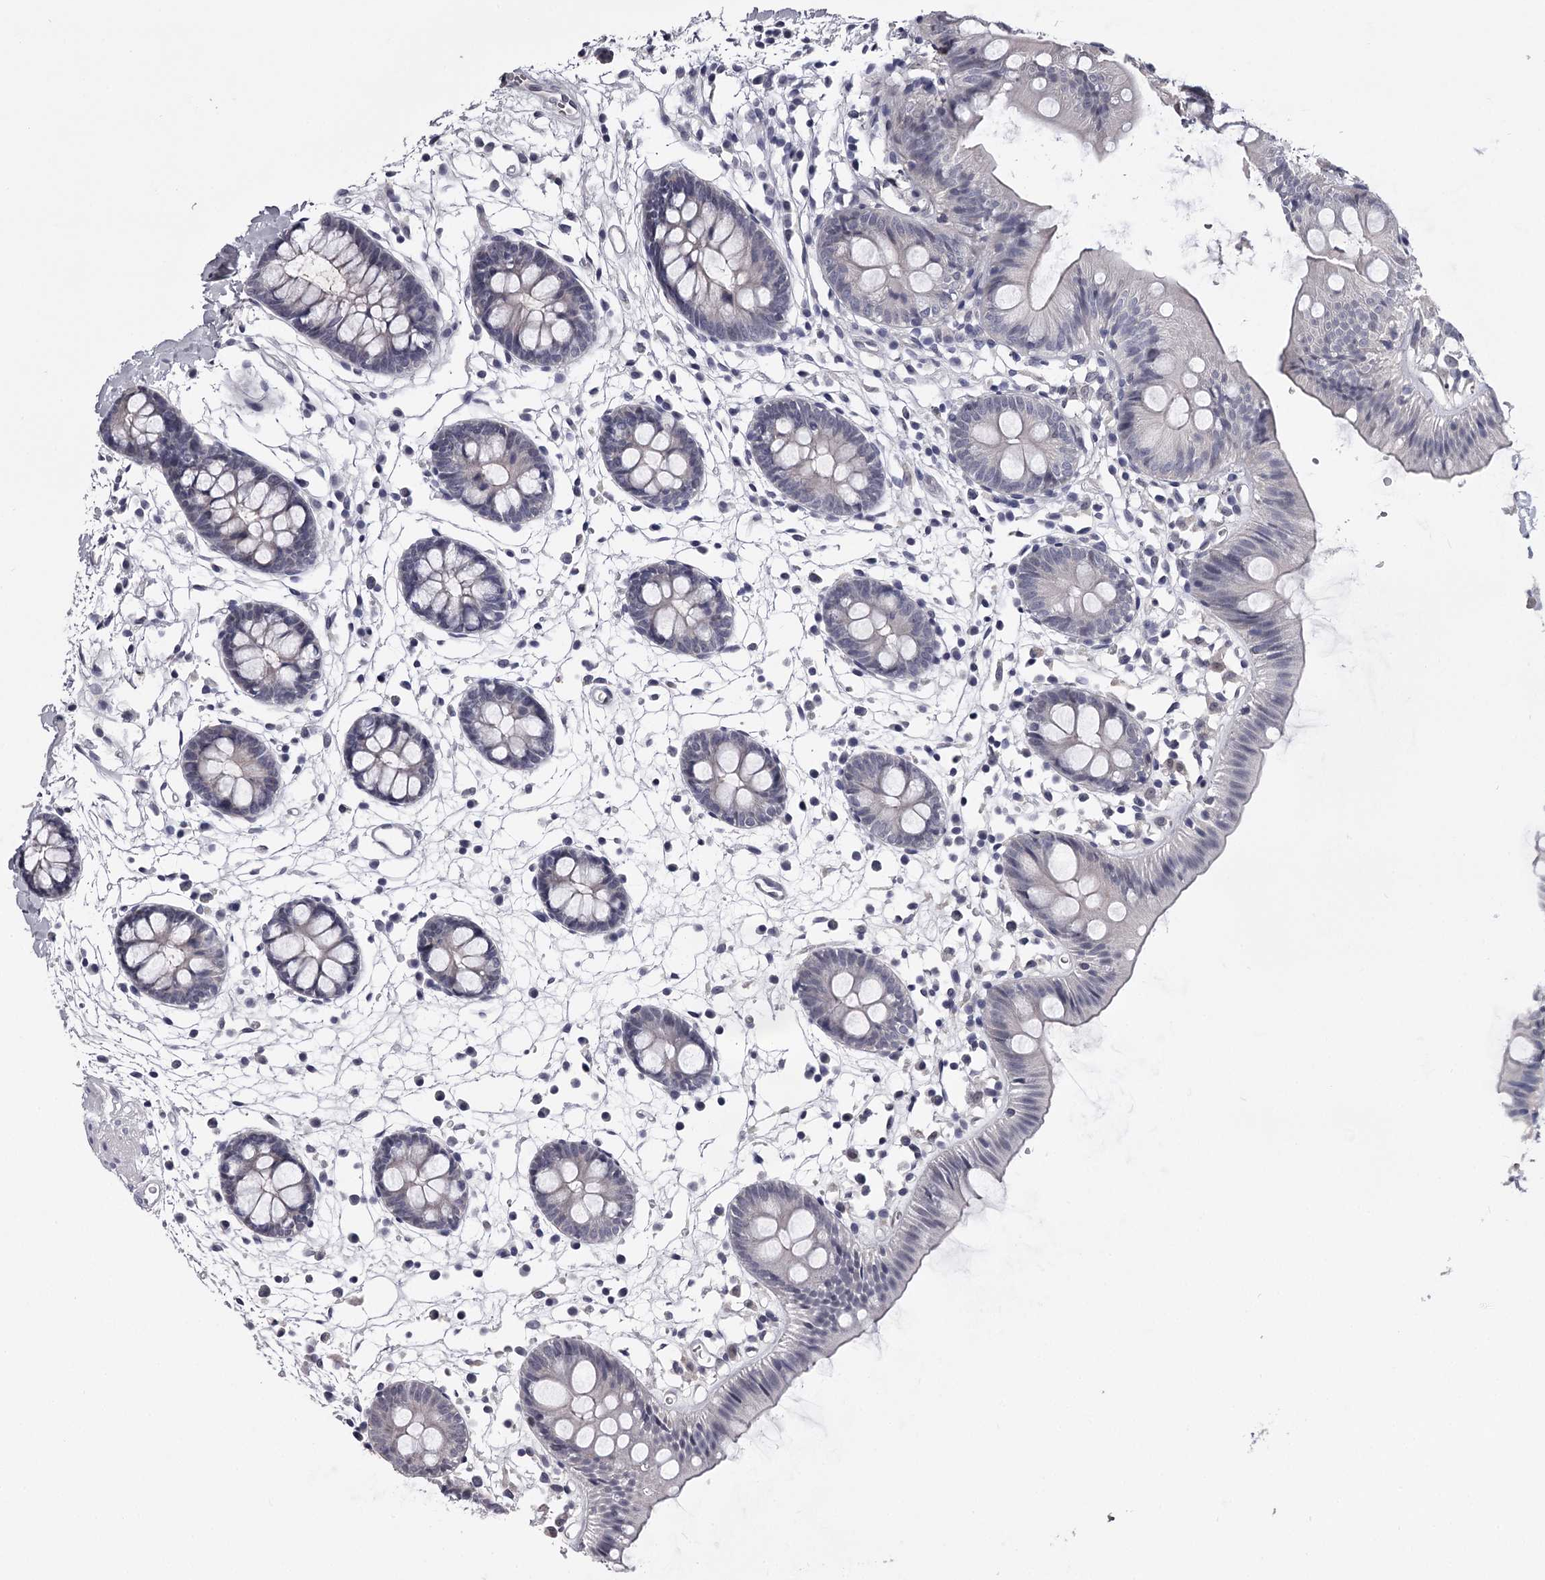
{"staining": {"intensity": "negative", "quantity": "none", "location": "none"}, "tissue": "colon", "cell_type": "Endothelial cells", "image_type": "normal", "snomed": [{"axis": "morphology", "description": "Normal tissue, NOS"}, {"axis": "topography", "description": "Colon"}], "caption": "Colon stained for a protein using immunohistochemistry (IHC) demonstrates no staining endothelial cells.", "gene": "GSTO1", "patient": {"sex": "male", "age": 56}}